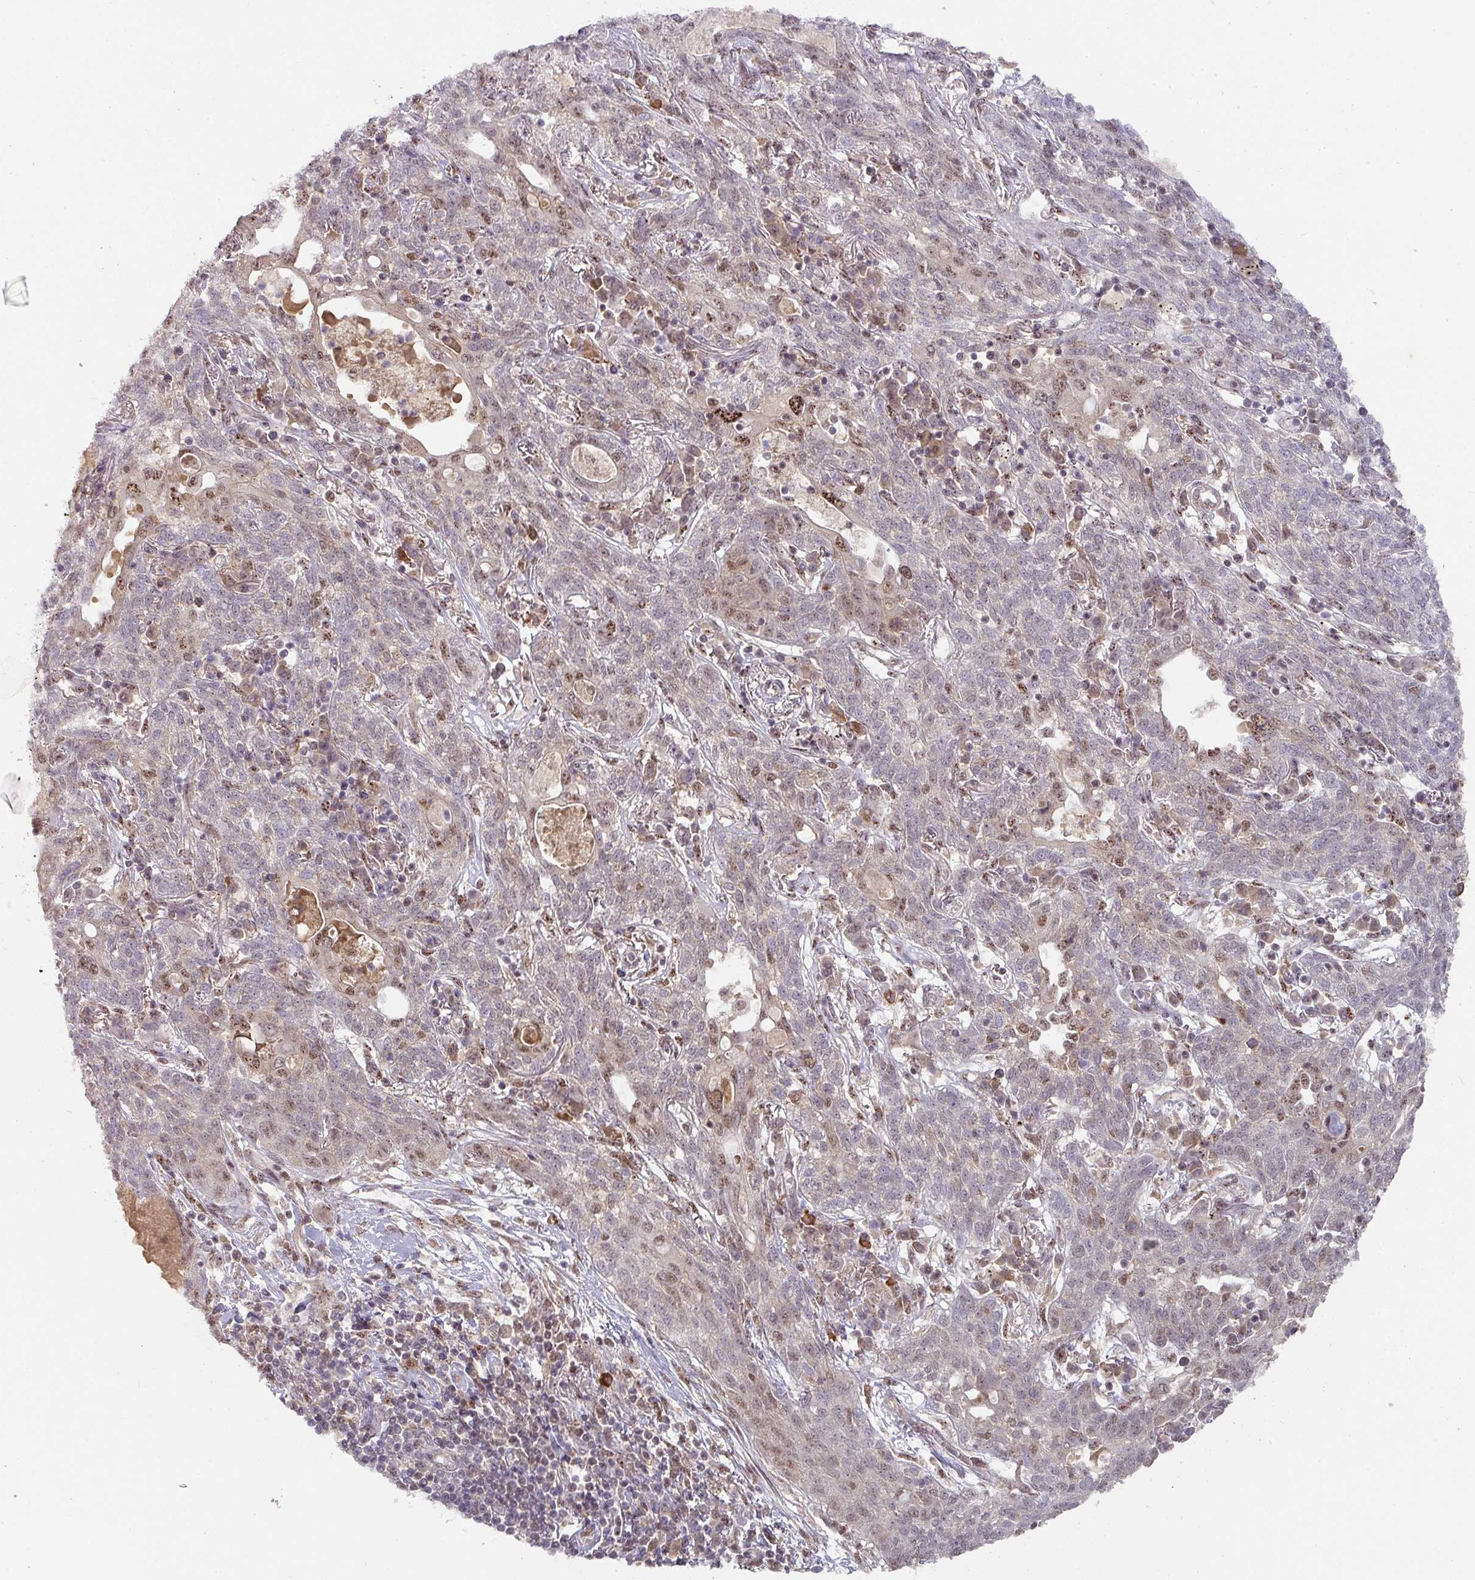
{"staining": {"intensity": "moderate", "quantity": "<25%", "location": "nuclear"}, "tissue": "lung cancer", "cell_type": "Tumor cells", "image_type": "cancer", "snomed": [{"axis": "morphology", "description": "Squamous cell carcinoma, NOS"}, {"axis": "topography", "description": "Lung"}], "caption": "Lung cancer (squamous cell carcinoma) tissue displays moderate nuclear staining in approximately <25% of tumor cells The staining is performed using DAB (3,3'-diaminobenzidine) brown chromogen to label protein expression. The nuclei are counter-stained blue using hematoxylin.", "gene": "RANBP9", "patient": {"sex": "female", "age": 70}}